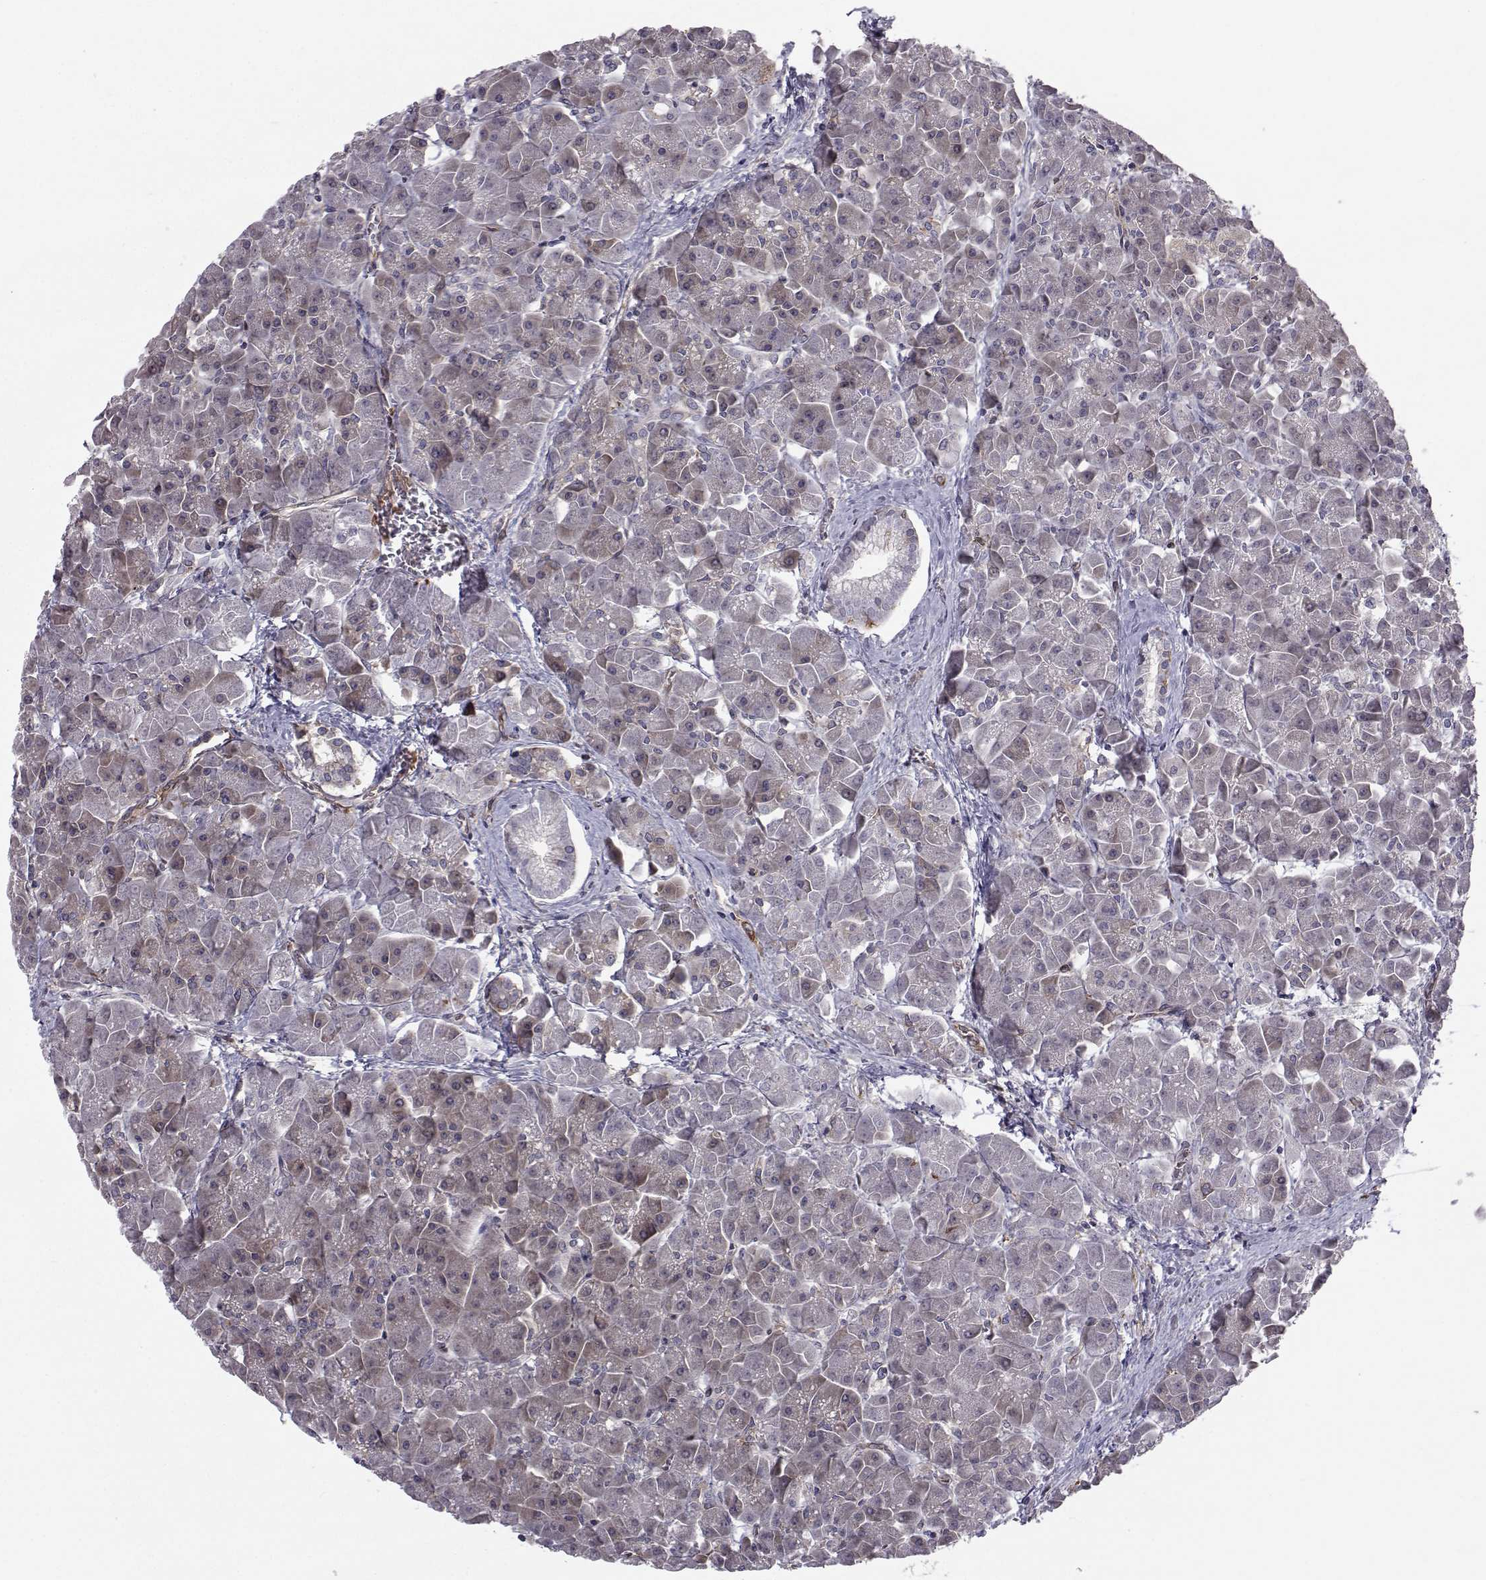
{"staining": {"intensity": "strong", "quantity": "<25%", "location": "cytoplasmic/membranous"}, "tissue": "pancreas", "cell_type": "Exocrine glandular cells", "image_type": "normal", "snomed": [{"axis": "morphology", "description": "Normal tissue, NOS"}, {"axis": "topography", "description": "Pancreas"}], "caption": "DAB immunohistochemical staining of benign human pancreas displays strong cytoplasmic/membranous protein positivity in approximately <25% of exocrine glandular cells.", "gene": "HSP90AB1", "patient": {"sex": "male", "age": 70}}